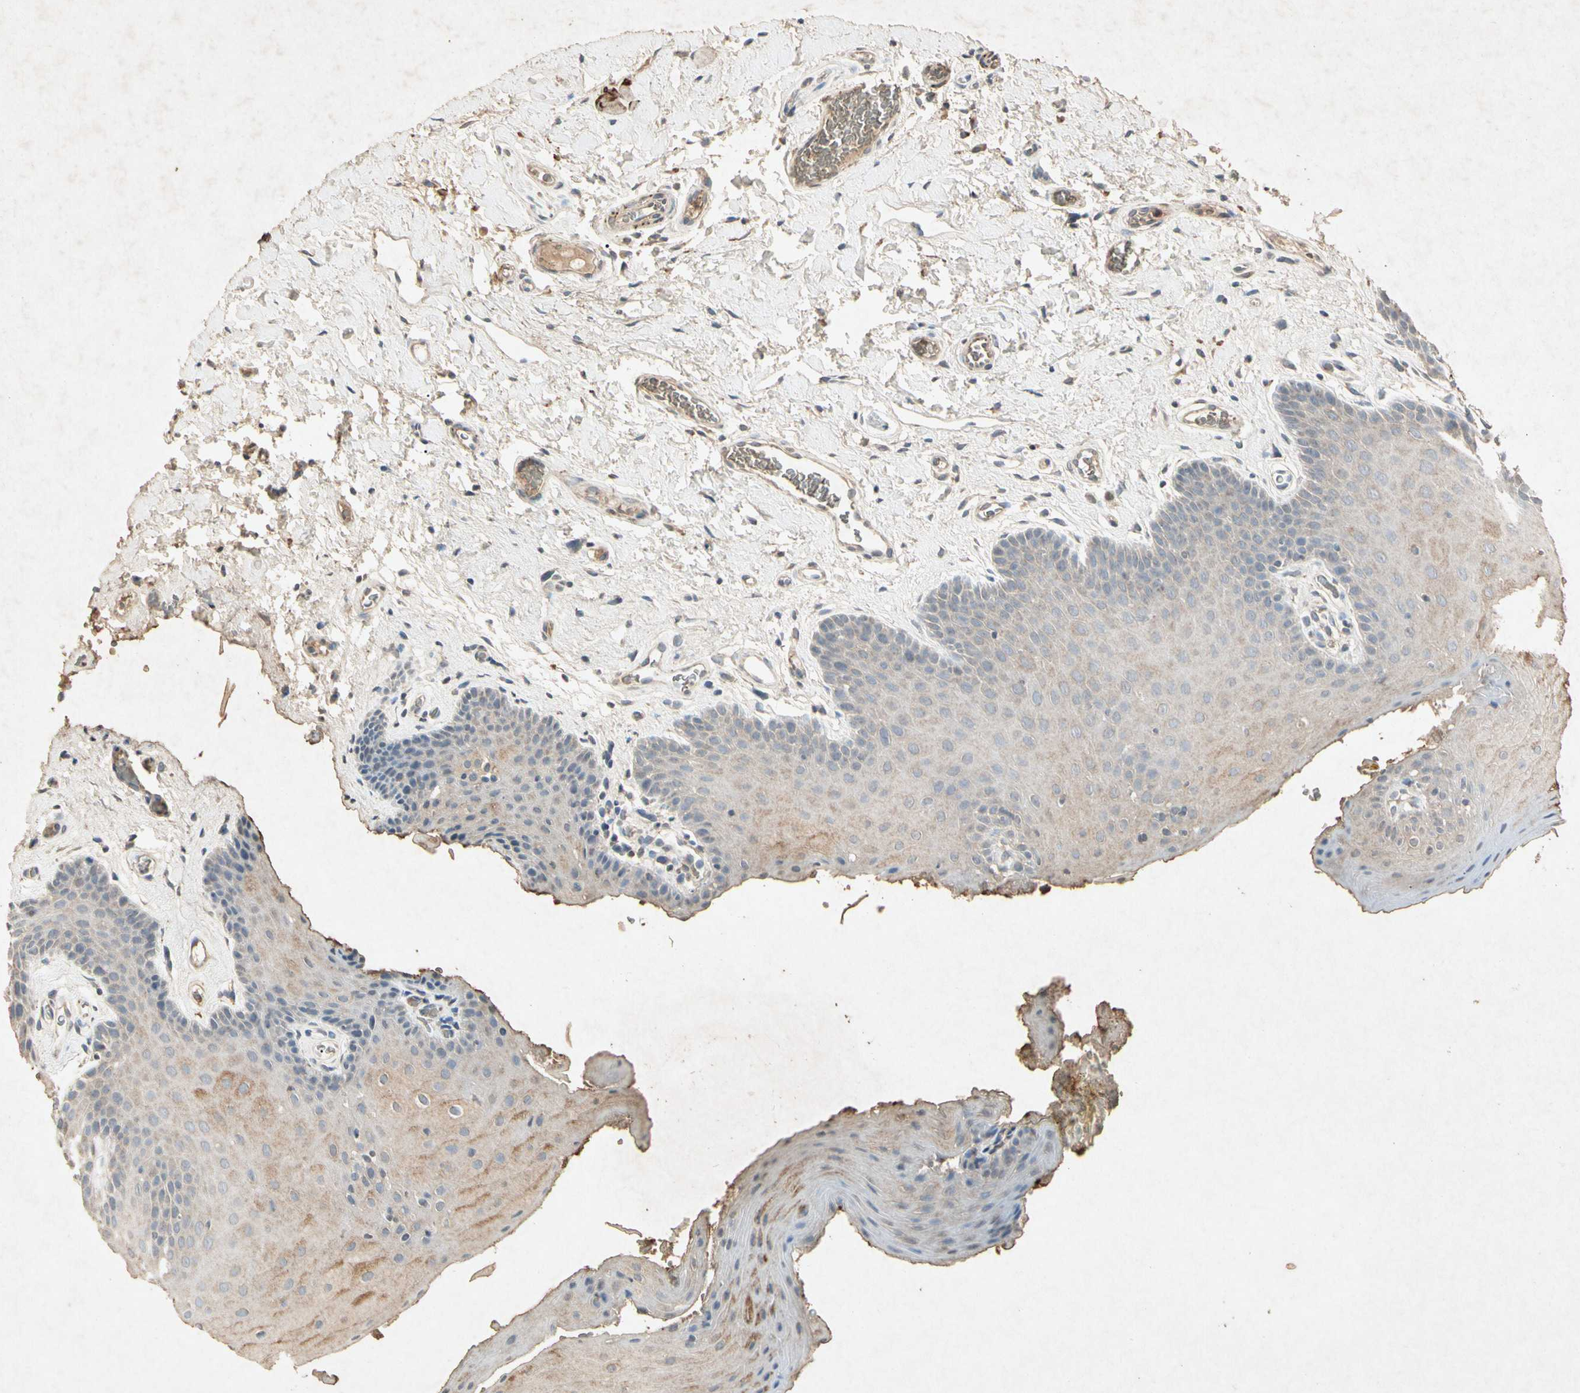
{"staining": {"intensity": "weak", "quantity": "25%-75%", "location": "cytoplasmic/membranous"}, "tissue": "oral mucosa", "cell_type": "Squamous epithelial cells", "image_type": "normal", "snomed": [{"axis": "morphology", "description": "Normal tissue, NOS"}, {"axis": "topography", "description": "Oral tissue"}], "caption": "The immunohistochemical stain labels weak cytoplasmic/membranous staining in squamous epithelial cells of normal oral mucosa.", "gene": "MSRB1", "patient": {"sex": "male", "age": 54}}